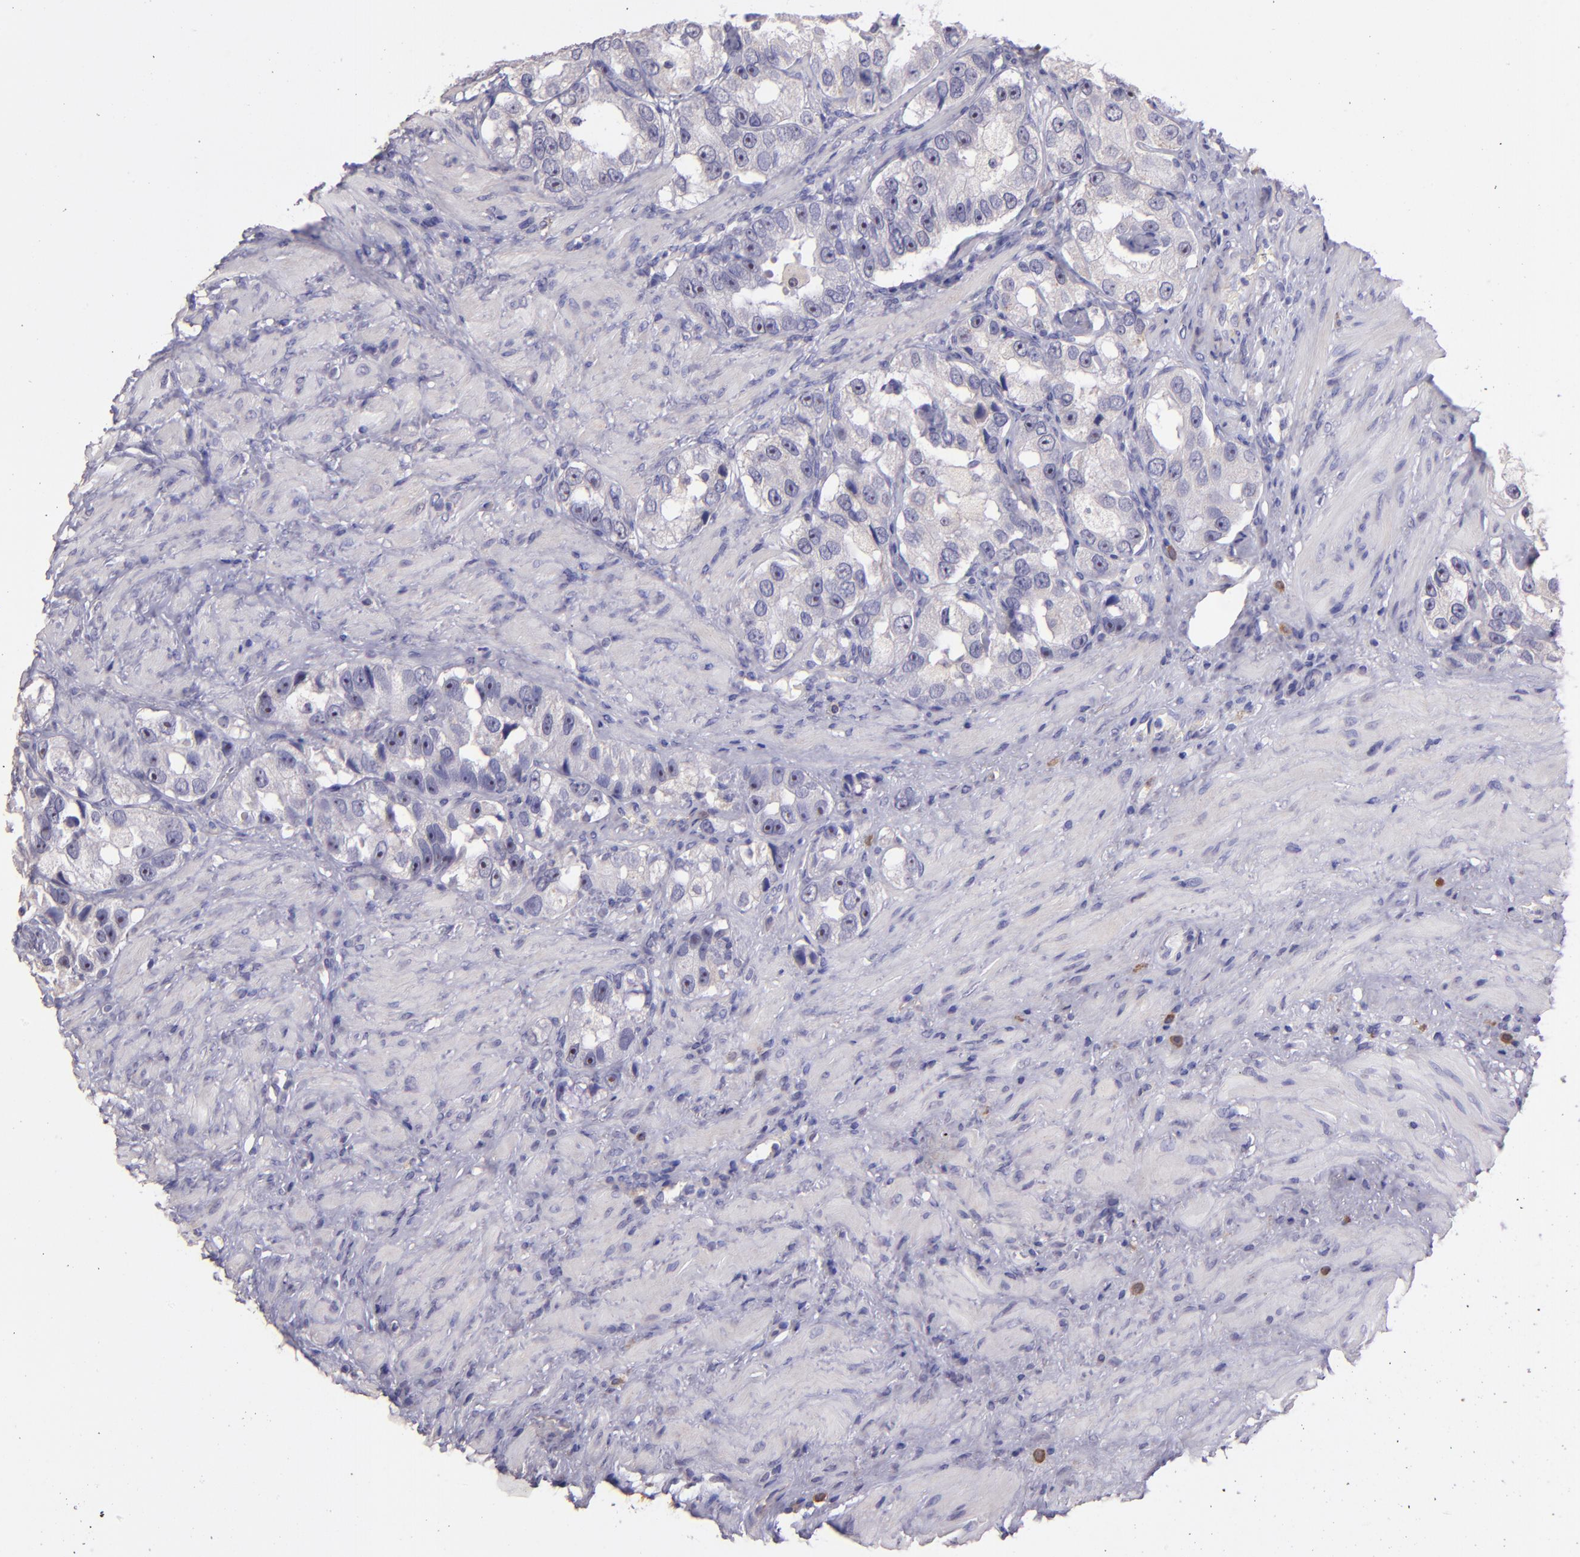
{"staining": {"intensity": "negative", "quantity": "none", "location": "none"}, "tissue": "prostate cancer", "cell_type": "Tumor cells", "image_type": "cancer", "snomed": [{"axis": "morphology", "description": "Adenocarcinoma, High grade"}, {"axis": "topography", "description": "Prostate"}], "caption": "The micrograph displays no significant positivity in tumor cells of prostate cancer.", "gene": "PAPPA", "patient": {"sex": "male", "age": 63}}